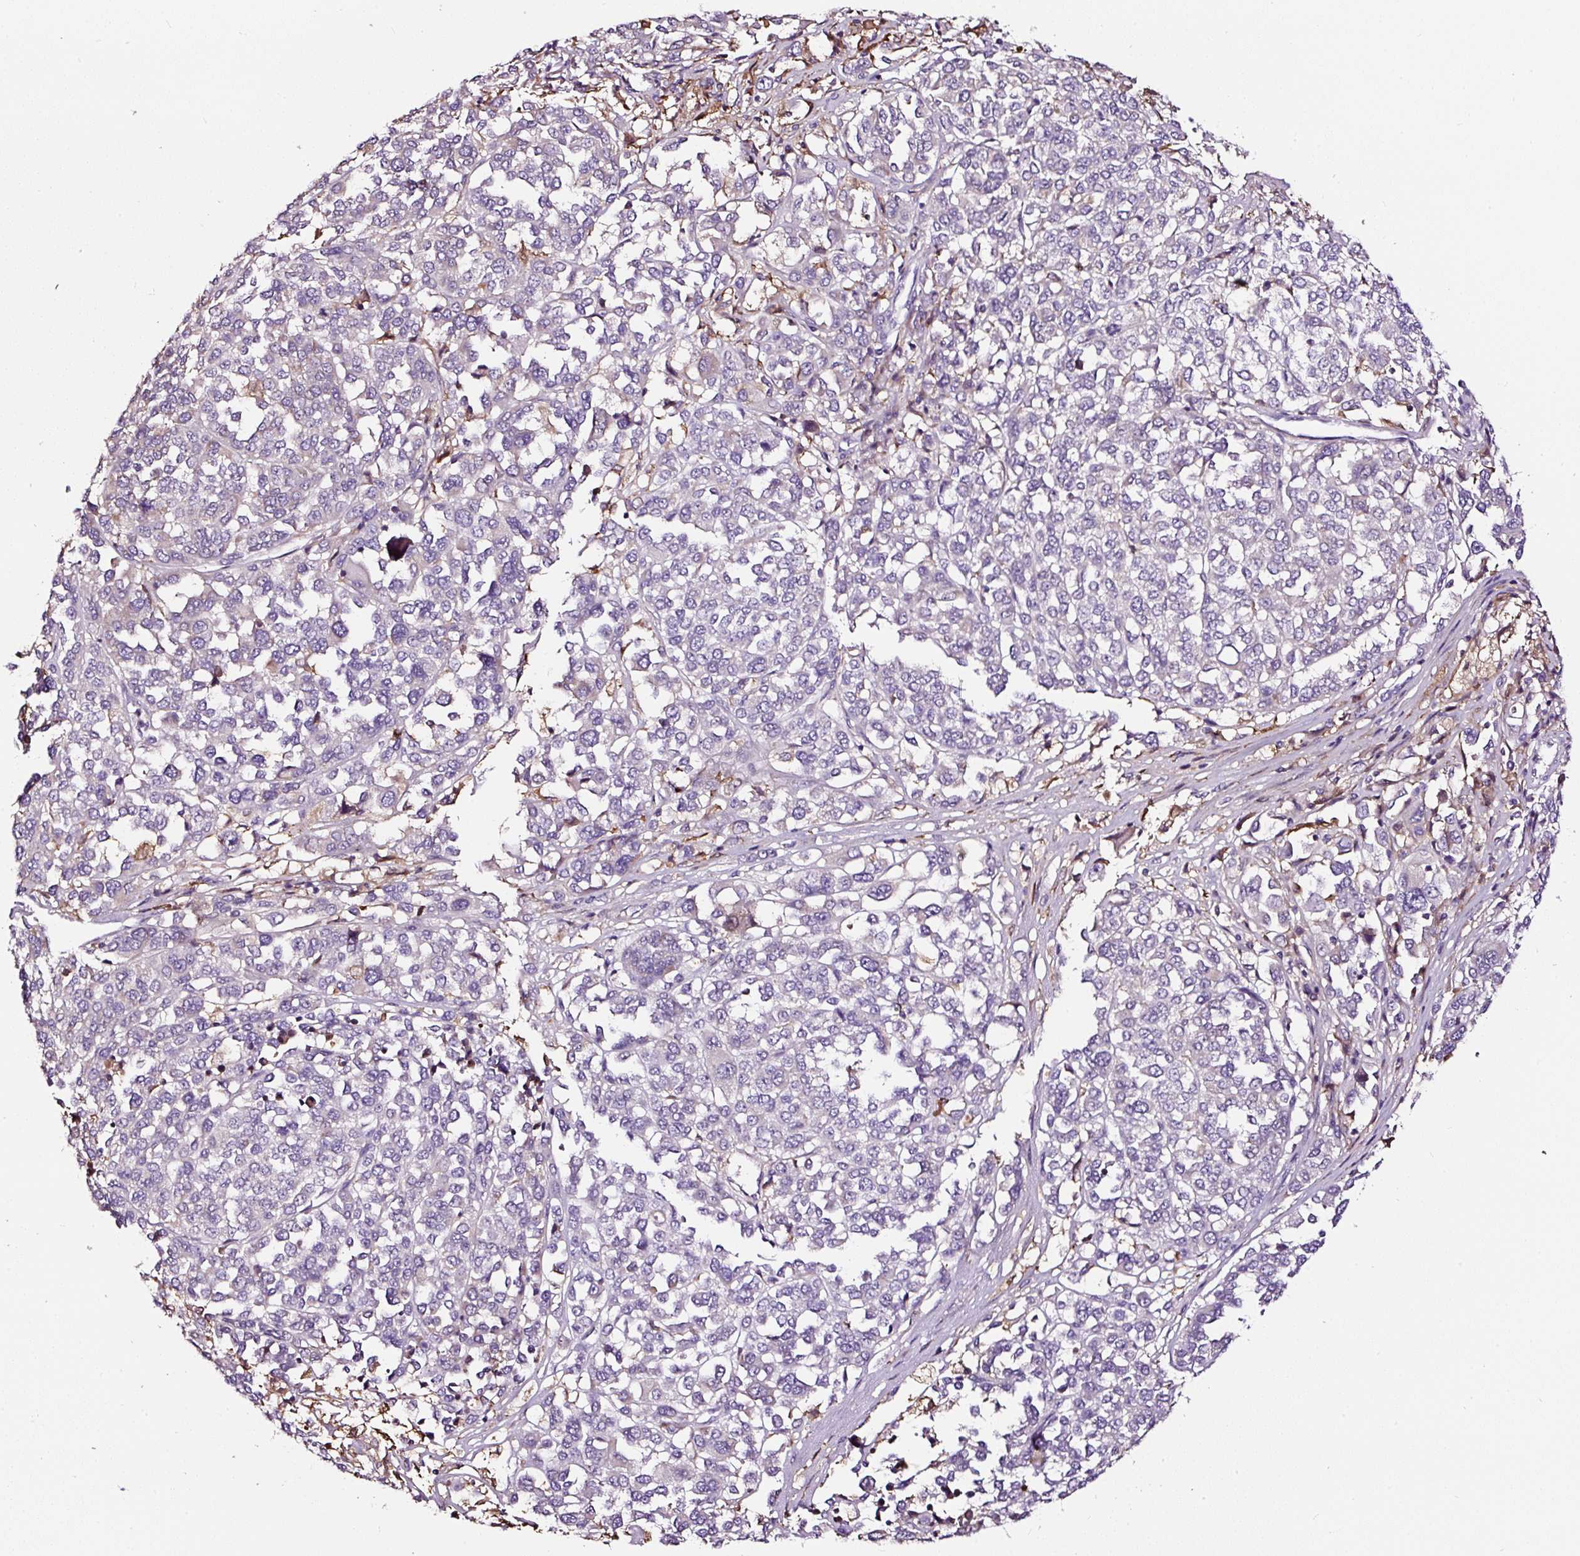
{"staining": {"intensity": "negative", "quantity": "none", "location": "none"}, "tissue": "melanoma", "cell_type": "Tumor cells", "image_type": "cancer", "snomed": [{"axis": "morphology", "description": "Malignant melanoma, Metastatic site"}, {"axis": "topography", "description": "Lymph node"}], "caption": "There is no significant staining in tumor cells of melanoma.", "gene": "LRRC24", "patient": {"sex": "male", "age": 44}}